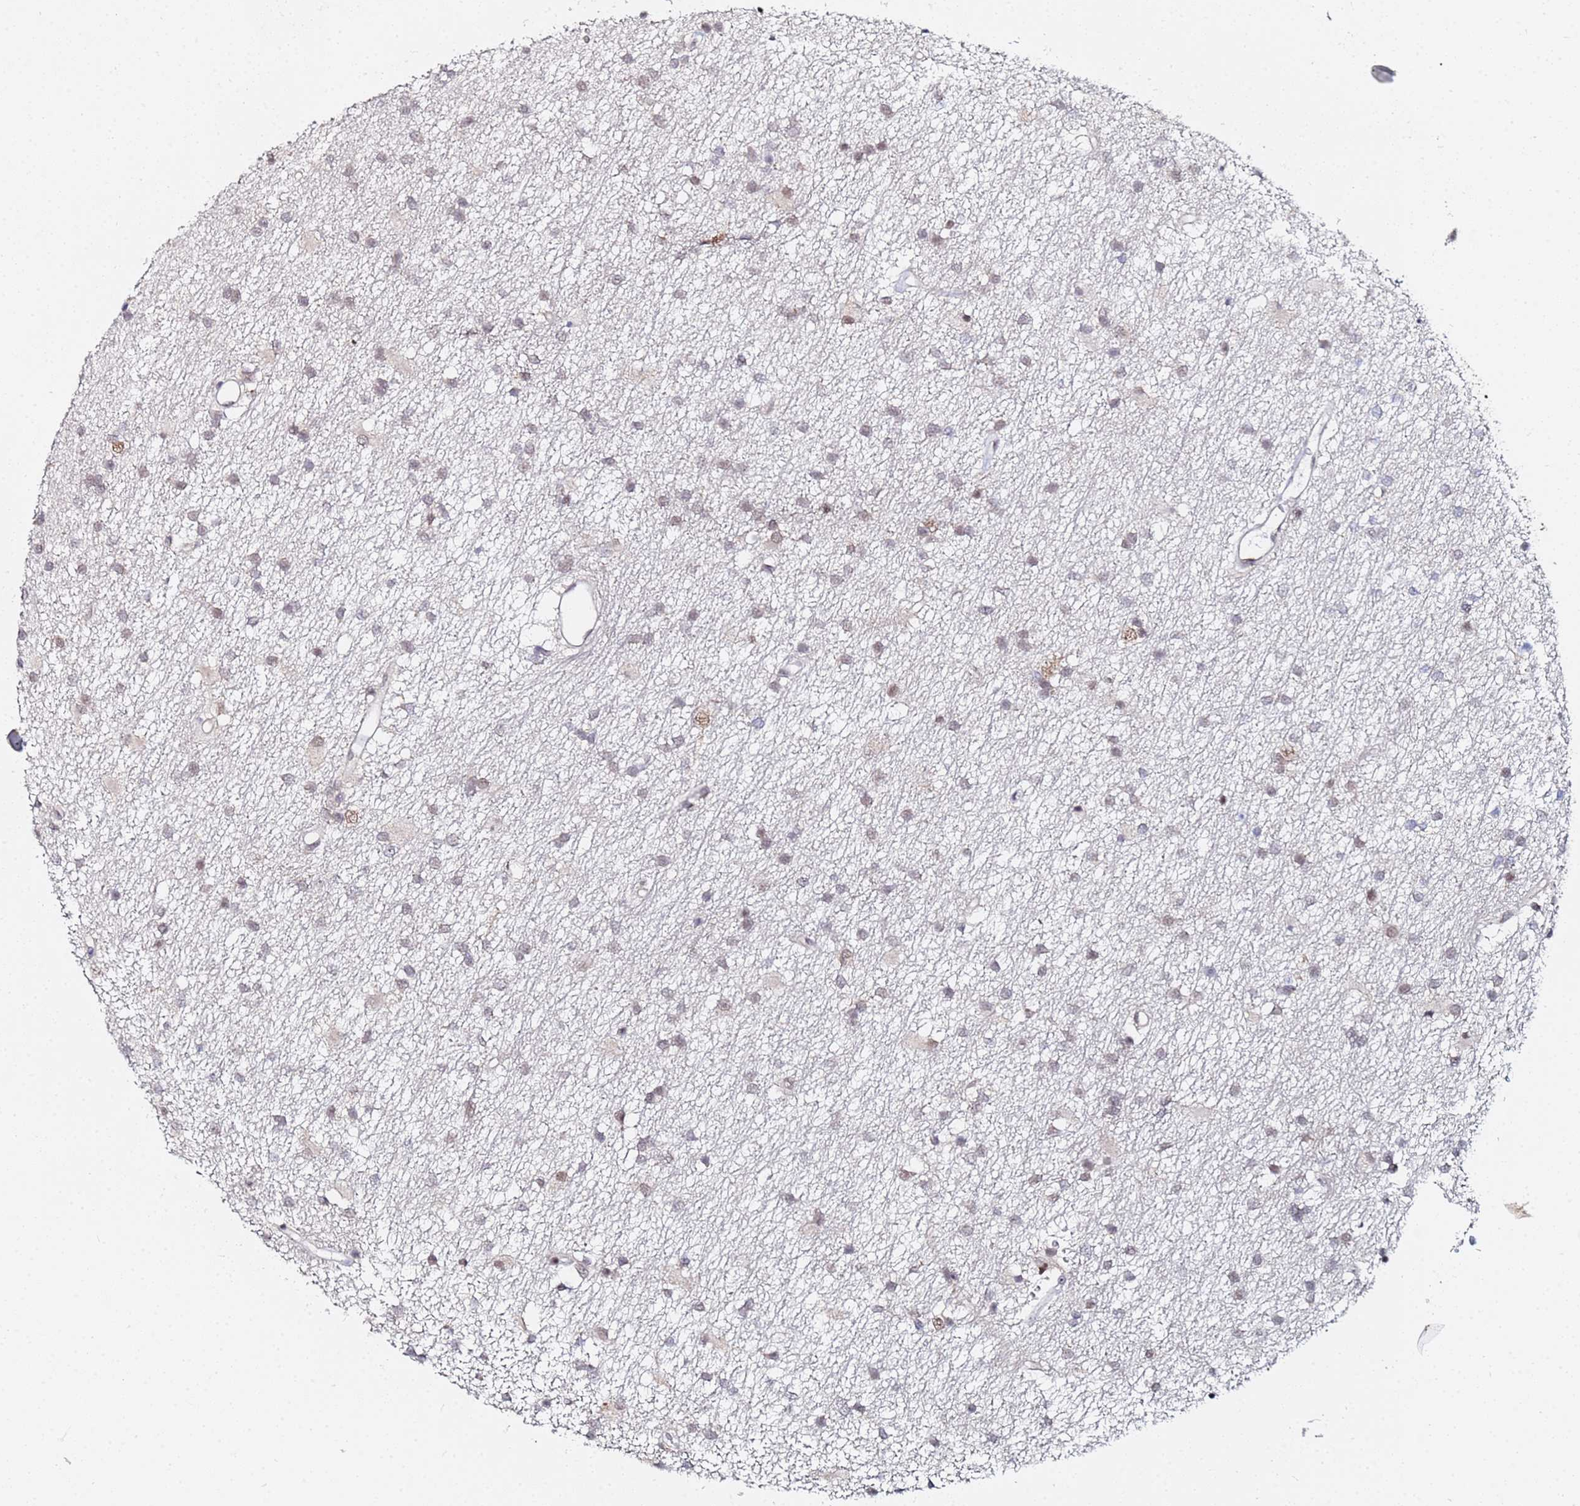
{"staining": {"intensity": "weak", "quantity": "<25%", "location": "nuclear"}, "tissue": "glioma", "cell_type": "Tumor cells", "image_type": "cancer", "snomed": [{"axis": "morphology", "description": "Glioma, malignant, High grade"}, {"axis": "topography", "description": "Brain"}], "caption": "The micrograph shows no significant positivity in tumor cells of high-grade glioma (malignant).", "gene": "MTCL1", "patient": {"sex": "male", "age": 77}}